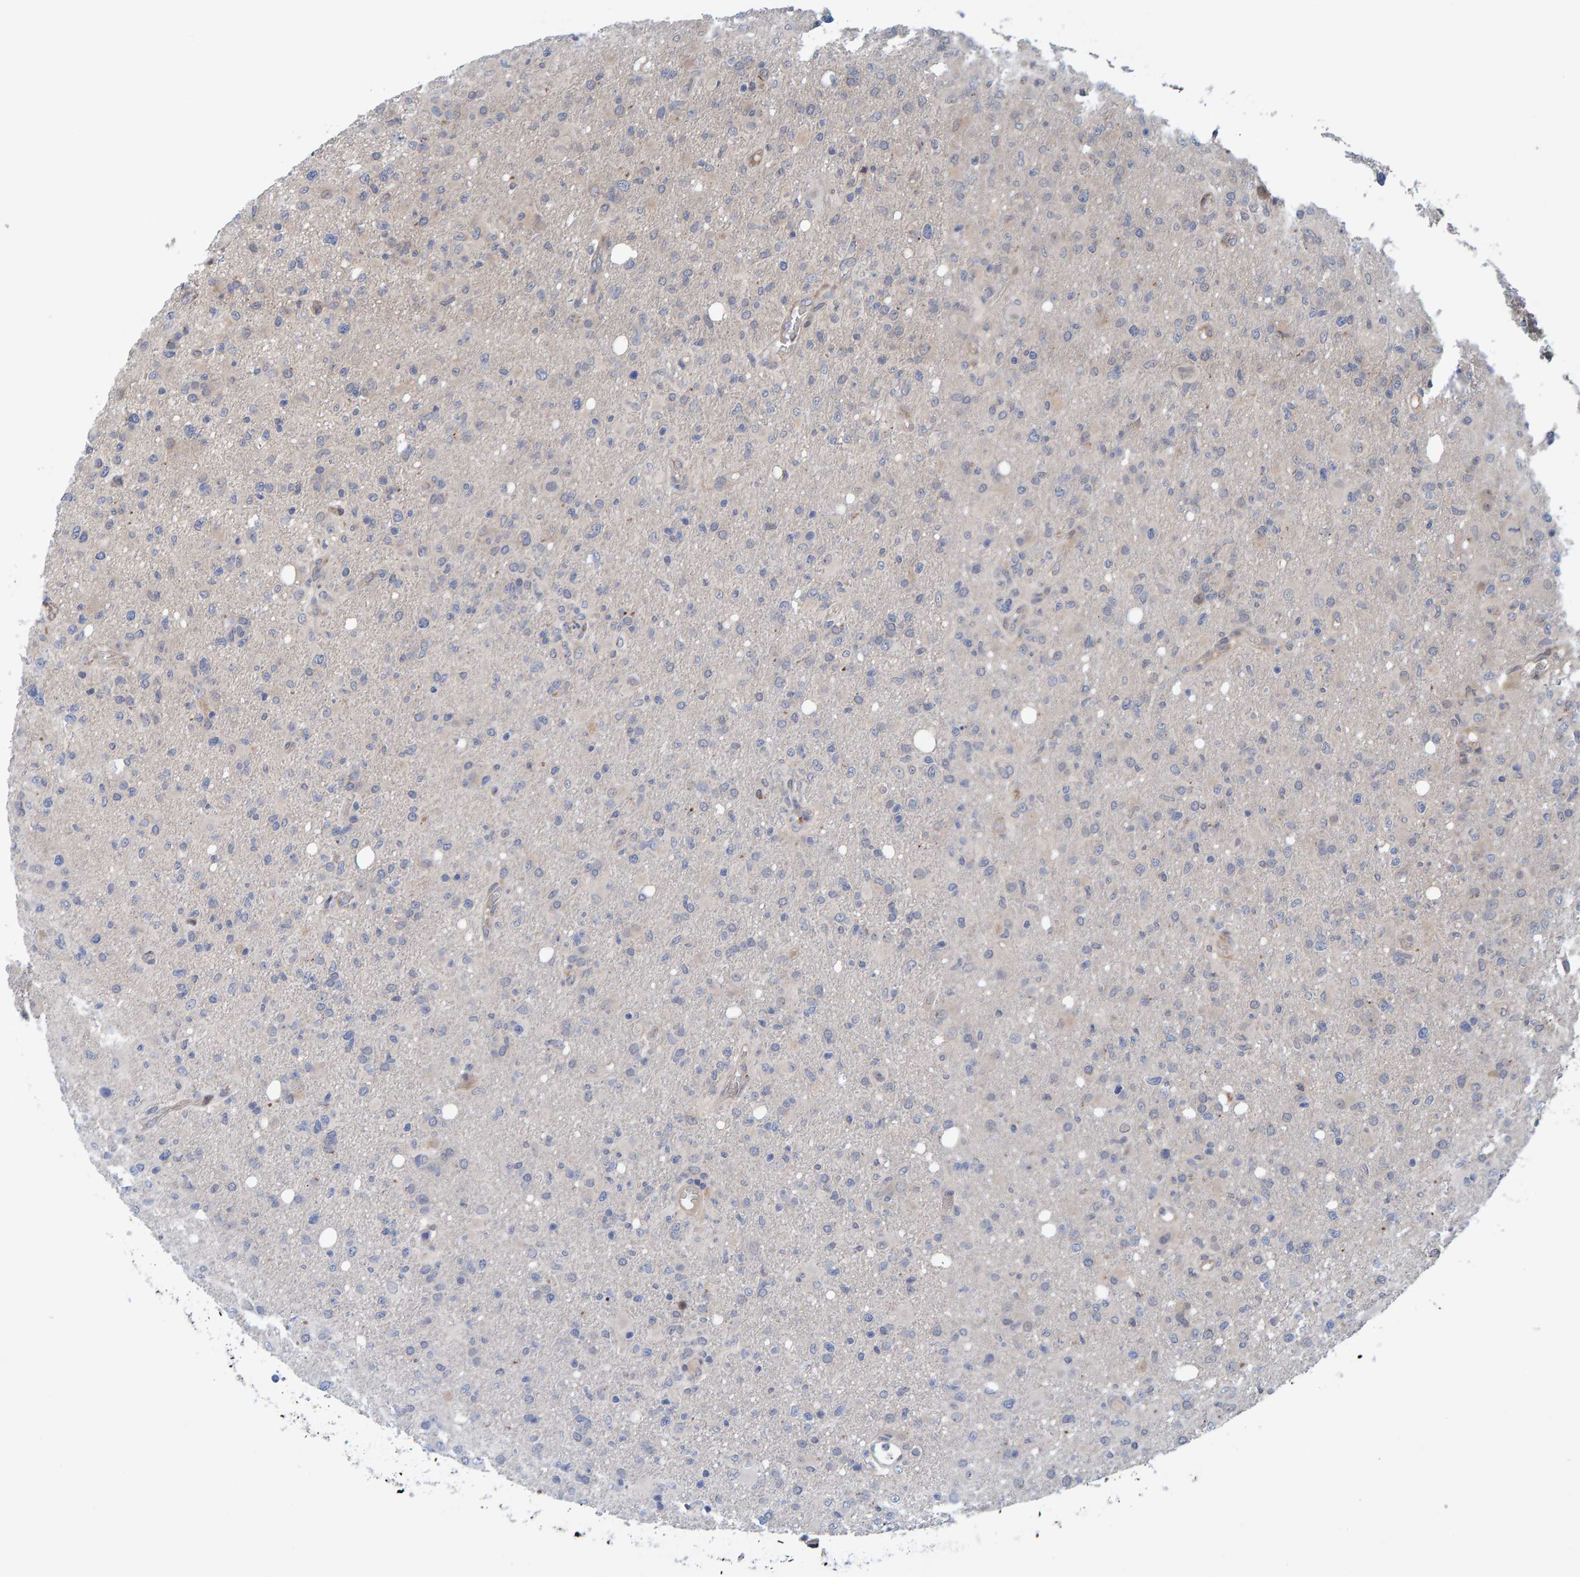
{"staining": {"intensity": "negative", "quantity": "none", "location": "none"}, "tissue": "glioma", "cell_type": "Tumor cells", "image_type": "cancer", "snomed": [{"axis": "morphology", "description": "Glioma, malignant, High grade"}, {"axis": "topography", "description": "Brain"}], "caption": "DAB (3,3'-diaminobenzidine) immunohistochemical staining of human glioma exhibits no significant expression in tumor cells. (Stains: DAB (3,3'-diaminobenzidine) IHC with hematoxylin counter stain, Microscopy: brightfield microscopy at high magnification).", "gene": "MFSD6L", "patient": {"sex": "female", "age": 57}}